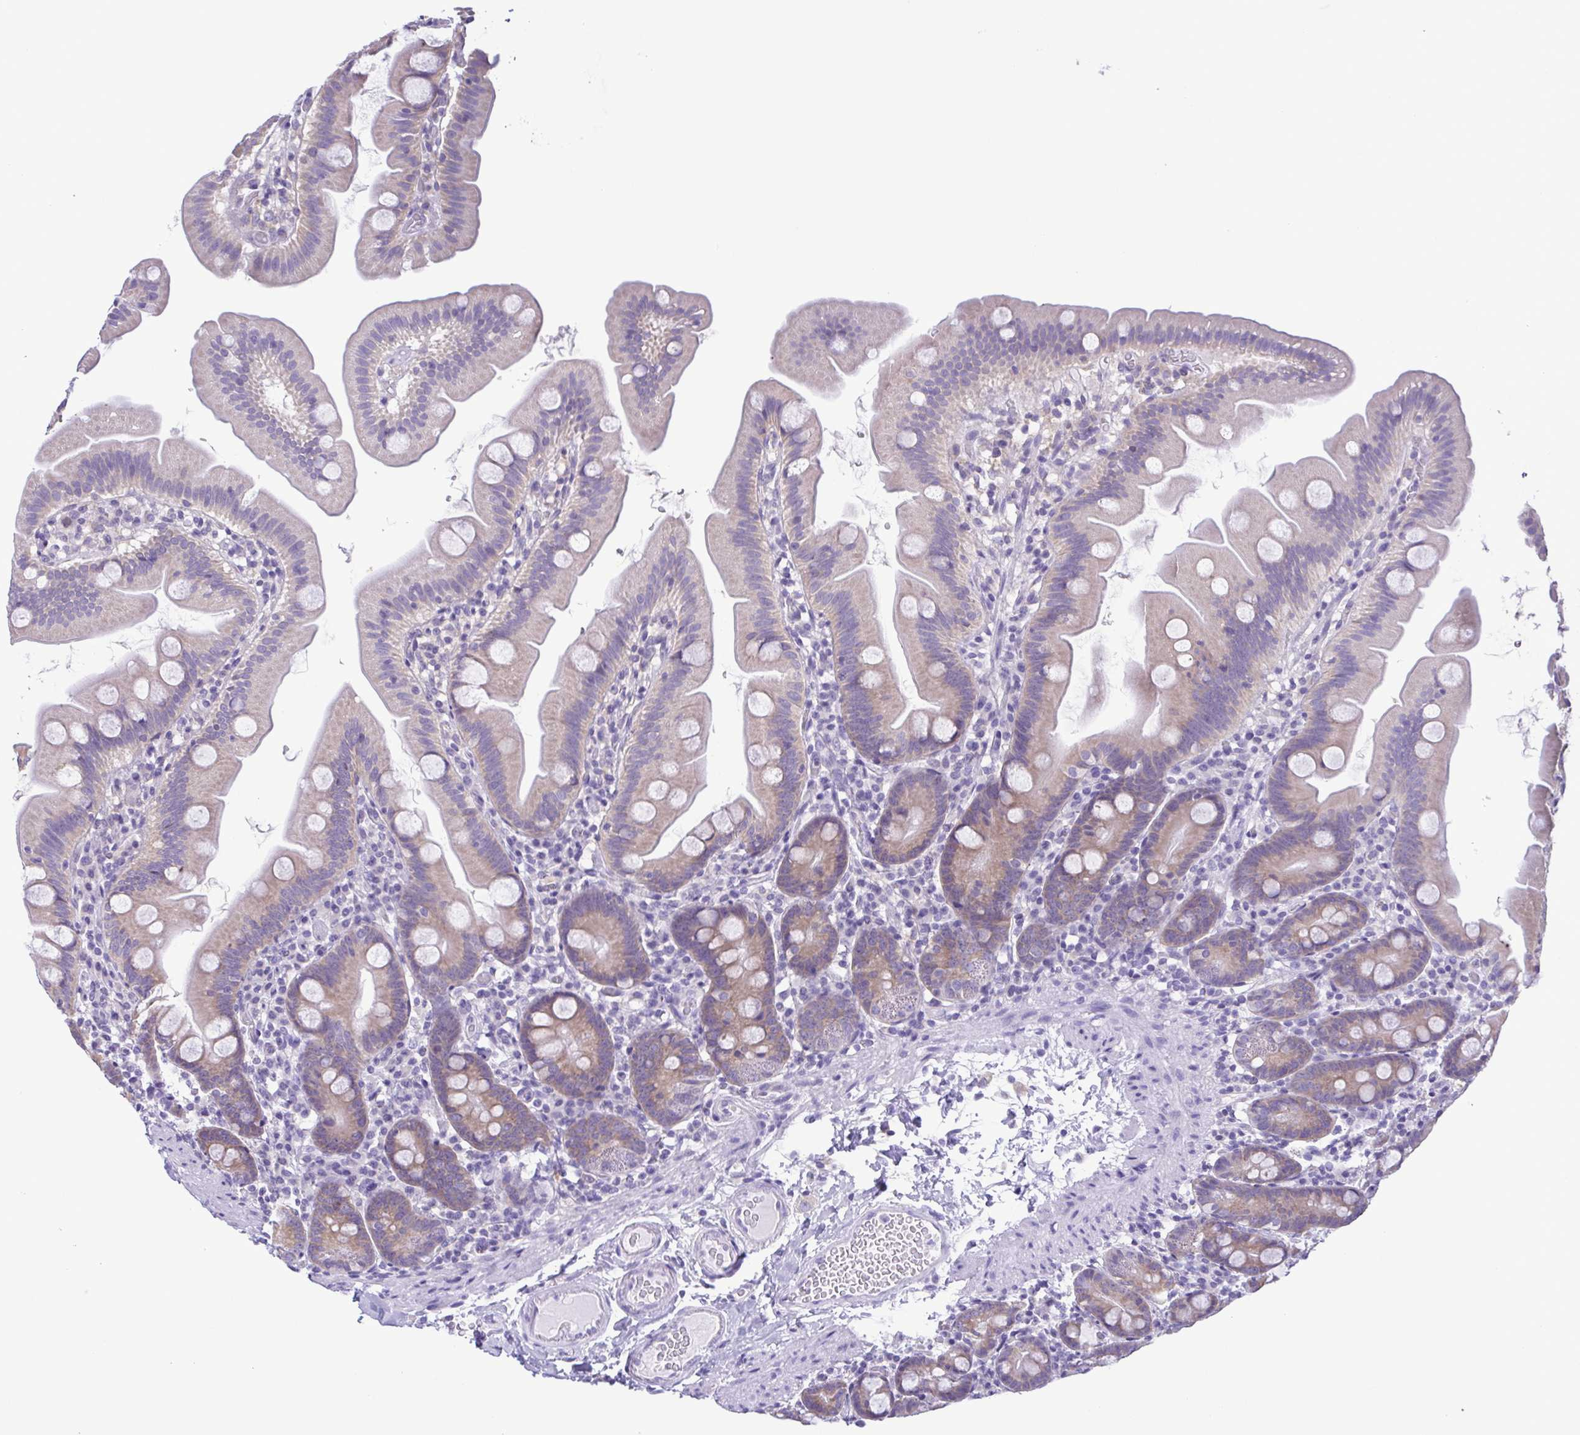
{"staining": {"intensity": "weak", "quantity": "25%-75%", "location": "cytoplasmic/membranous"}, "tissue": "small intestine", "cell_type": "Glandular cells", "image_type": "normal", "snomed": [{"axis": "morphology", "description": "Normal tissue, NOS"}, {"axis": "topography", "description": "Small intestine"}], "caption": "Immunohistochemical staining of normal small intestine reveals low levels of weak cytoplasmic/membranous staining in about 25%-75% of glandular cells.", "gene": "TNNI3", "patient": {"sex": "female", "age": 68}}